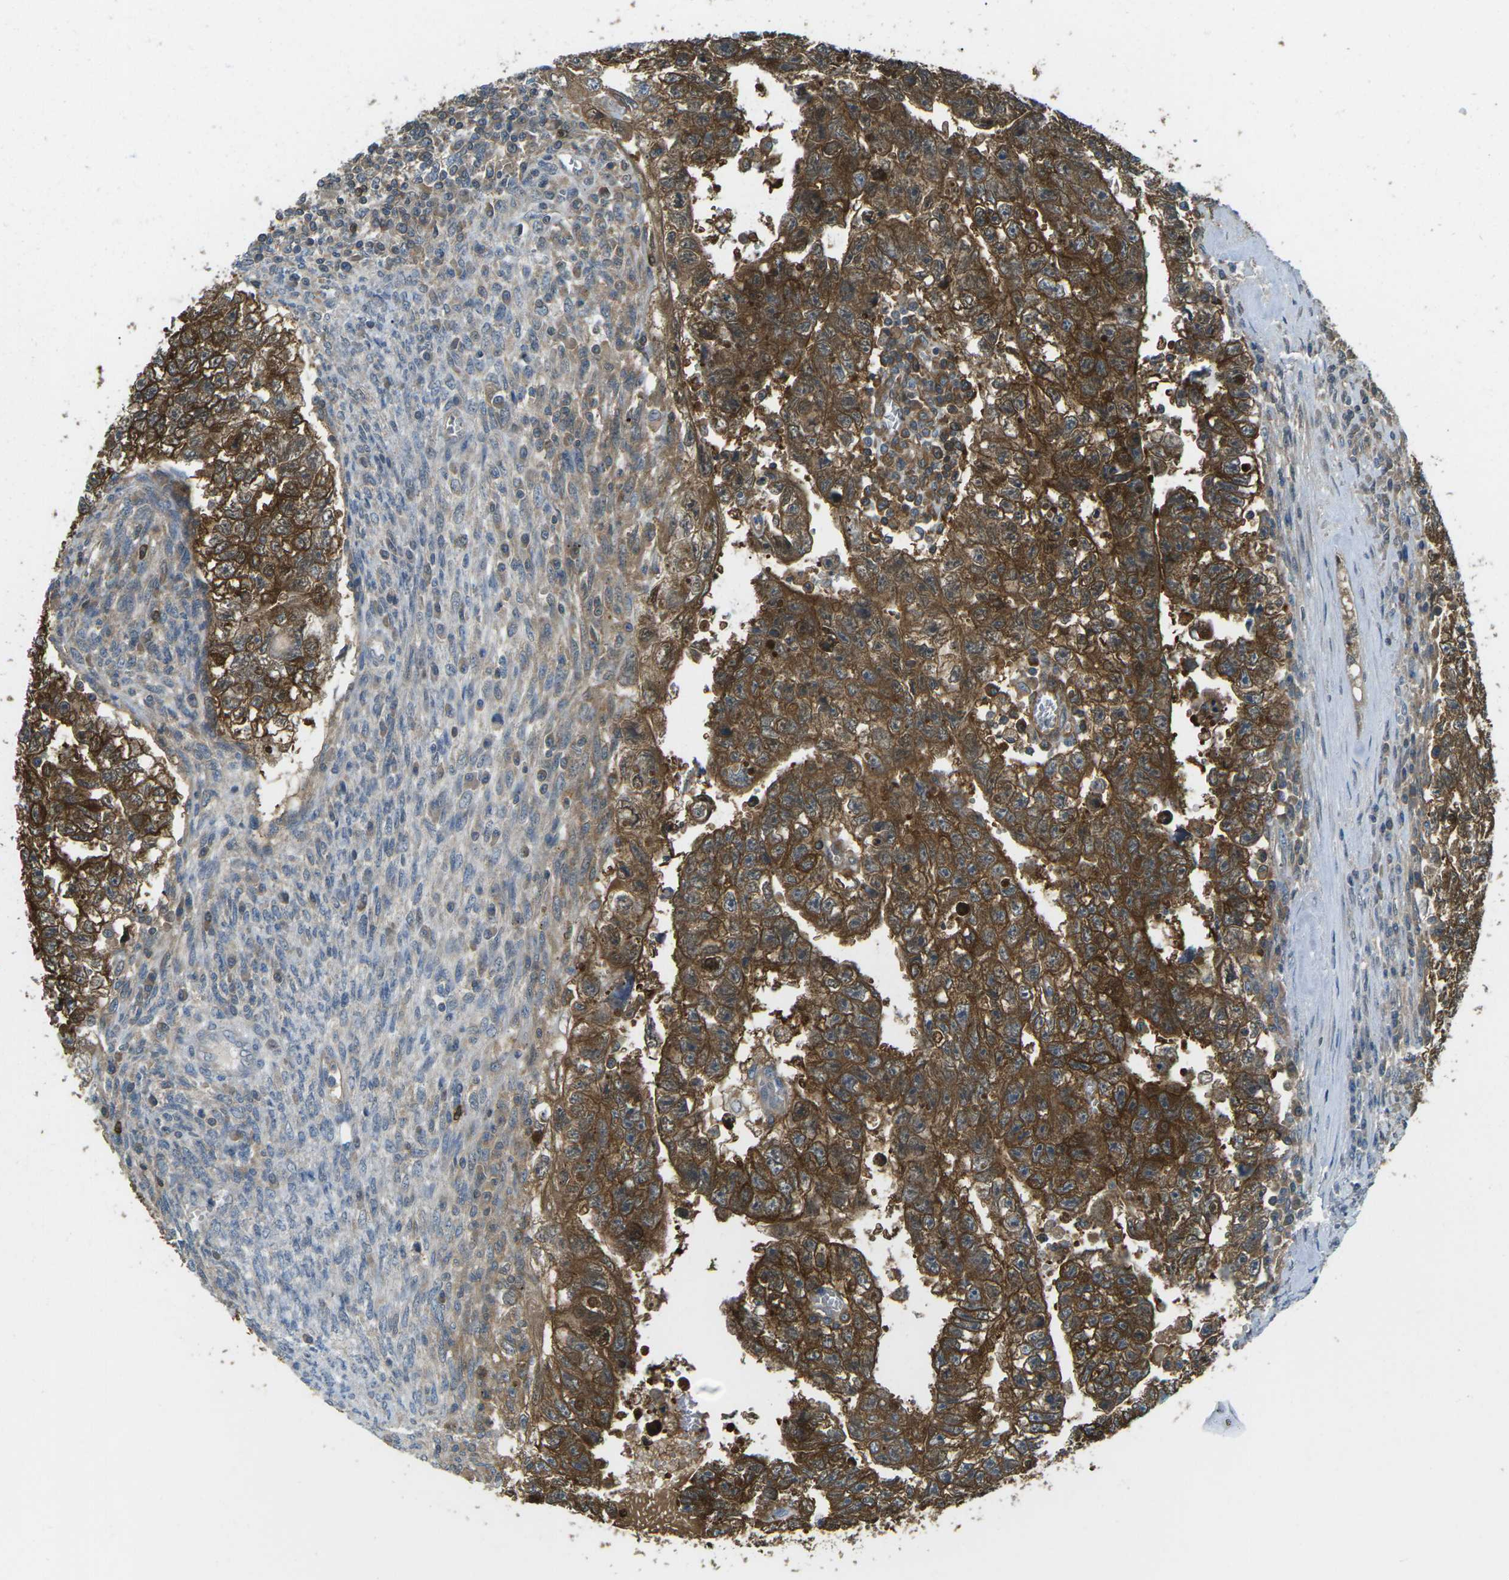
{"staining": {"intensity": "strong", "quantity": "25%-75%", "location": "cytoplasmic/membranous"}, "tissue": "testis cancer", "cell_type": "Tumor cells", "image_type": "cancer", "snomed": [{"axis": "morphology", "description": "Seminoma, NOS"}, {"axis": "morphology", "description": "Carcinoma, Embryonal, NOS"}, {"axis": "topography", "description": "Testis"}], "caption": "DAB immunohistochemical staining of seminoma (testis) shows strong cytoplasmic/membranous protein expression in about 25%-75% of tumor cells.", "gene": "PIEZO2", "patient": {"sex": "male", "age": 38}}